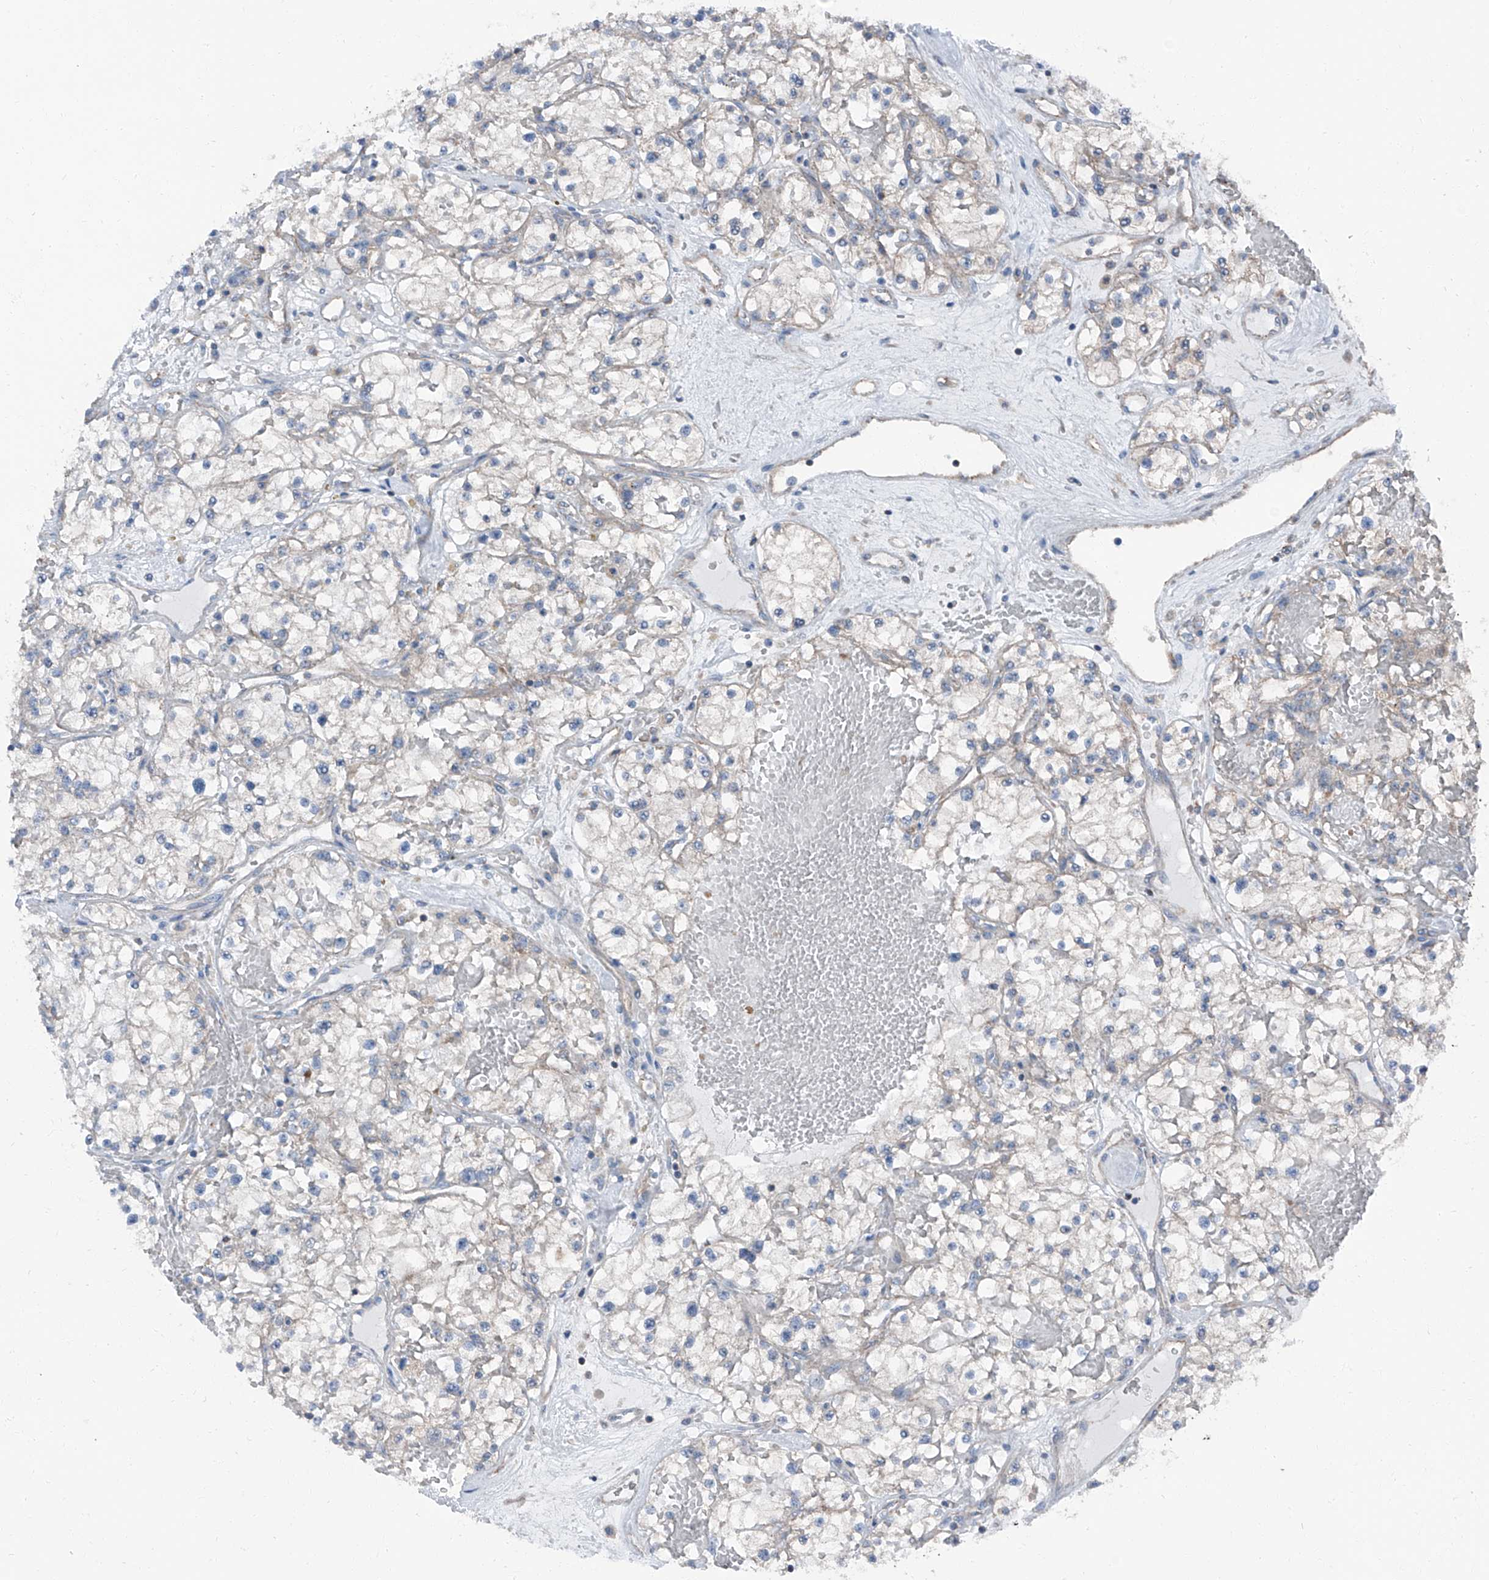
{"staining": {"intensity": "negative", "quantity": "none", "location": "none"}, "tissue": "renal cancer", "cell_type": "Tumor cells", "image_type": "cancer", "snomed": [{"axis": "morphology", "description": "Normal tissue, NOS"}, {"axis": "morphology", "description": "Adenocarcinoma, NOS"}, {"axis": "topography", "description": "Kidney"}], "caption": "Photomicrograph shows no significant protein staining in tumor cells of renal adenocarcinoma. (Immunohistochemistry, brightfield microscopy, high magnification).", "gene": "GPR142", "patient": {"sex": "male", "age": 68}}